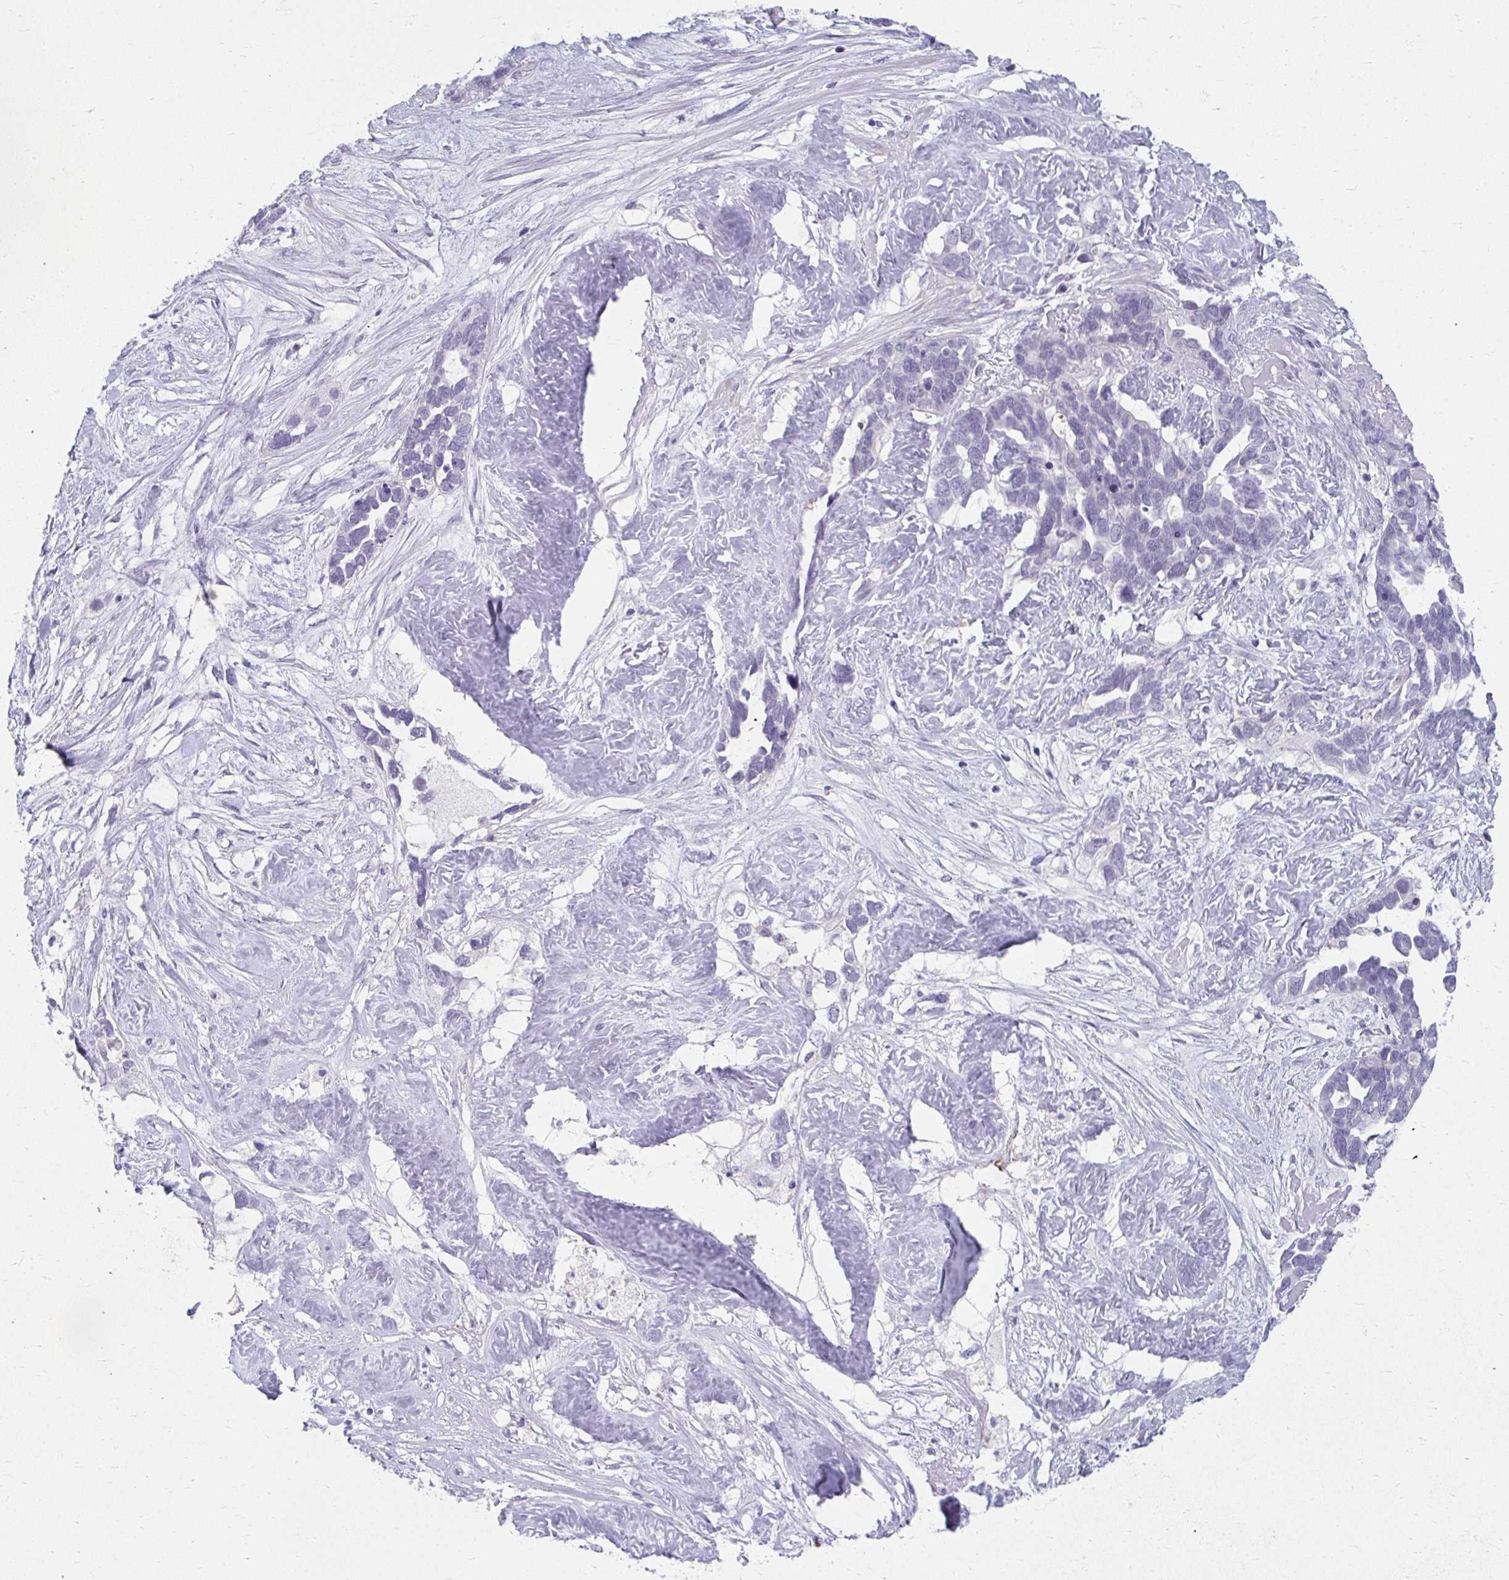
{"staining": {"intensity": "negative", "quantity": "none", "location": "none"}, "tissue": "ovarian cancer", "cell_type": "Tumor cells", "image_type": "cancer", "snomed": [{"axis": "morphology", "description": "Cystadenocarcinoma, serous, NOS"}, {"axis": "topography", "description": "Ovary"}], "caption": "Ovarian cancer (serous cystadenocarcinoma) was stained to show a protein in brown. There is no significant positivity in tumor cells.", "gene": "UGT3A2", "patient": {"sex": "female", "age": 54}}